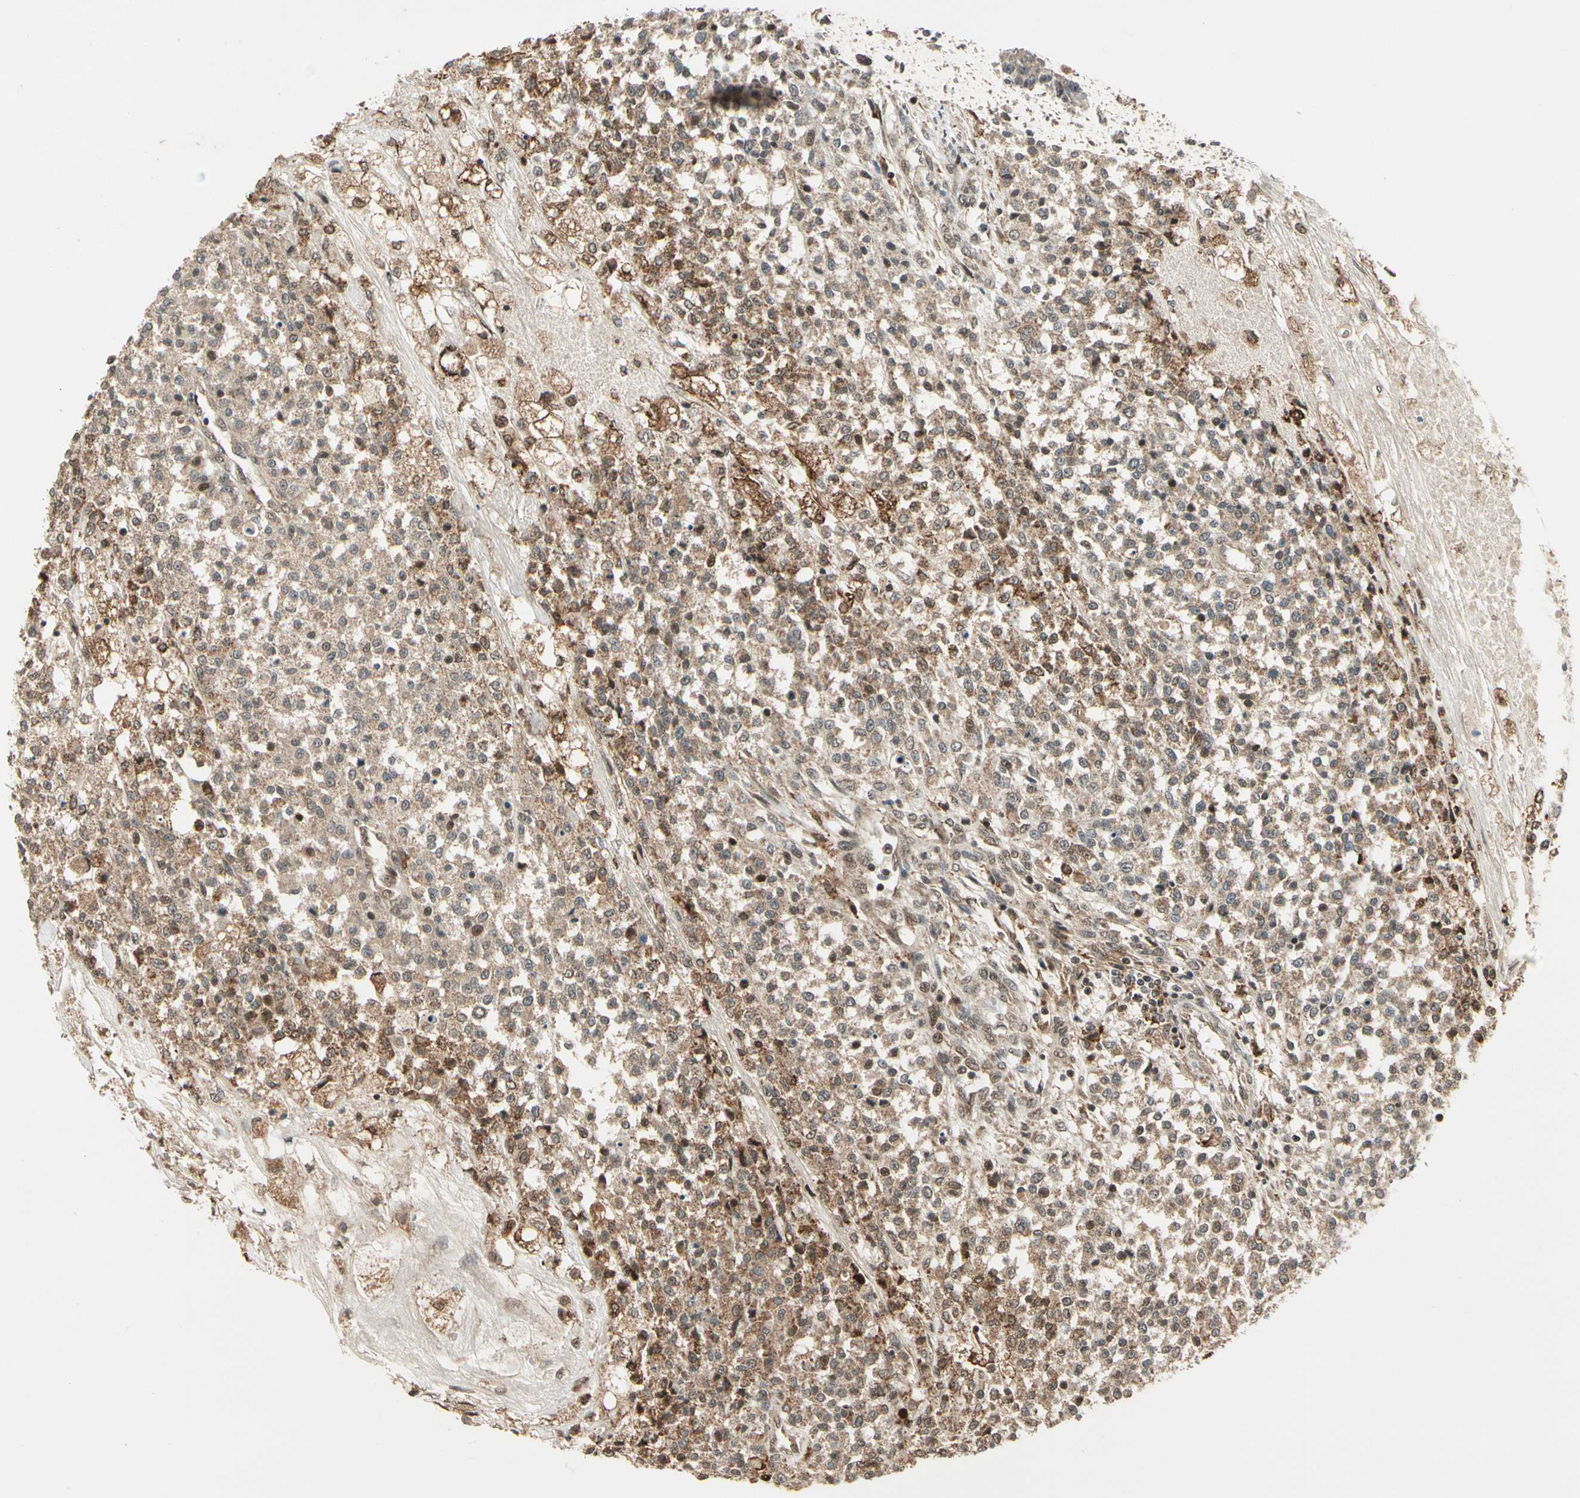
{"staining": {"intensity": "weak", "quantity": ">75%", "location": "cytoplasmic/membranous"}, "tissue": "testis cancer", "cell_type": "Tumor cells", "image_type": "cancer", "snomed": [{"axis": "morphology", "description": "Seminoma, NOS"}, {"axis": "topography", "description": "Testis"}], "caption": "Immunohistochemistry (IHC) image of testis seminoma stained for a protein (brown), which shows low levels of weak cytoplasmic/membranous expression in about >75% of tumor cells.", "gene": "GLUL", "patient": {"sex": "male", "age": 59}}